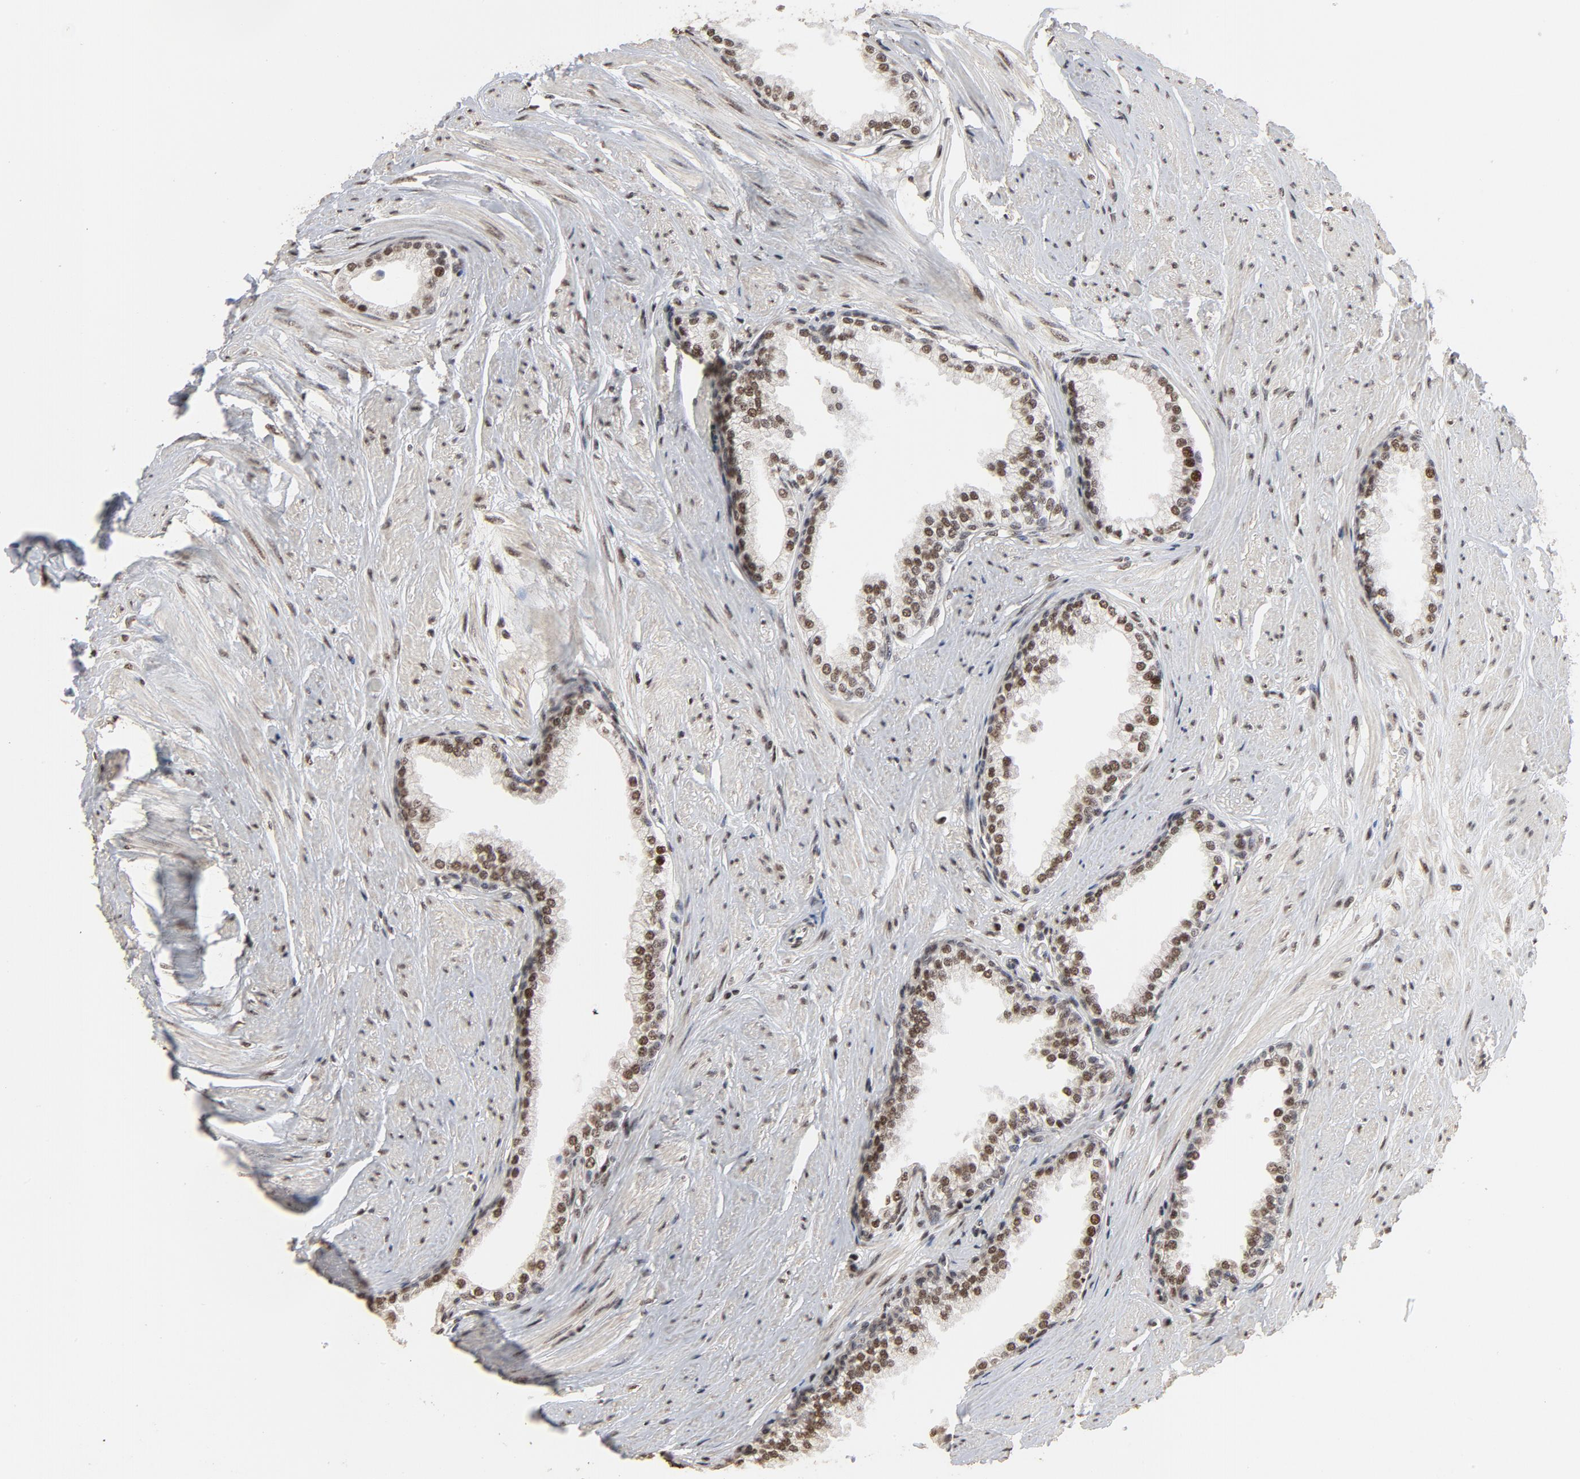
{"staining": {"intensity": "moderate", "quantity": ">75%", "location": "cytoplasmic/membranous,nuclear"}, "tissue": "prostate", "cell_type": "Glandular cells", "image_type": "normal", "snomed": [{"axis": "morphology", "description": "Normal tissue, NOS"}, {"axis": "topography", "description": "Prostate"}], "caption": "The micrograph demonstrates staining of benign prostate, revealing moderate cytoplasmic/membranous,nuclear protein positivity (brown color) within glandular cells. (IHC, brightfield microscopy, high magnification).", "gene": "TP53RK", "patient": {"sex": "male", "age": 64}}